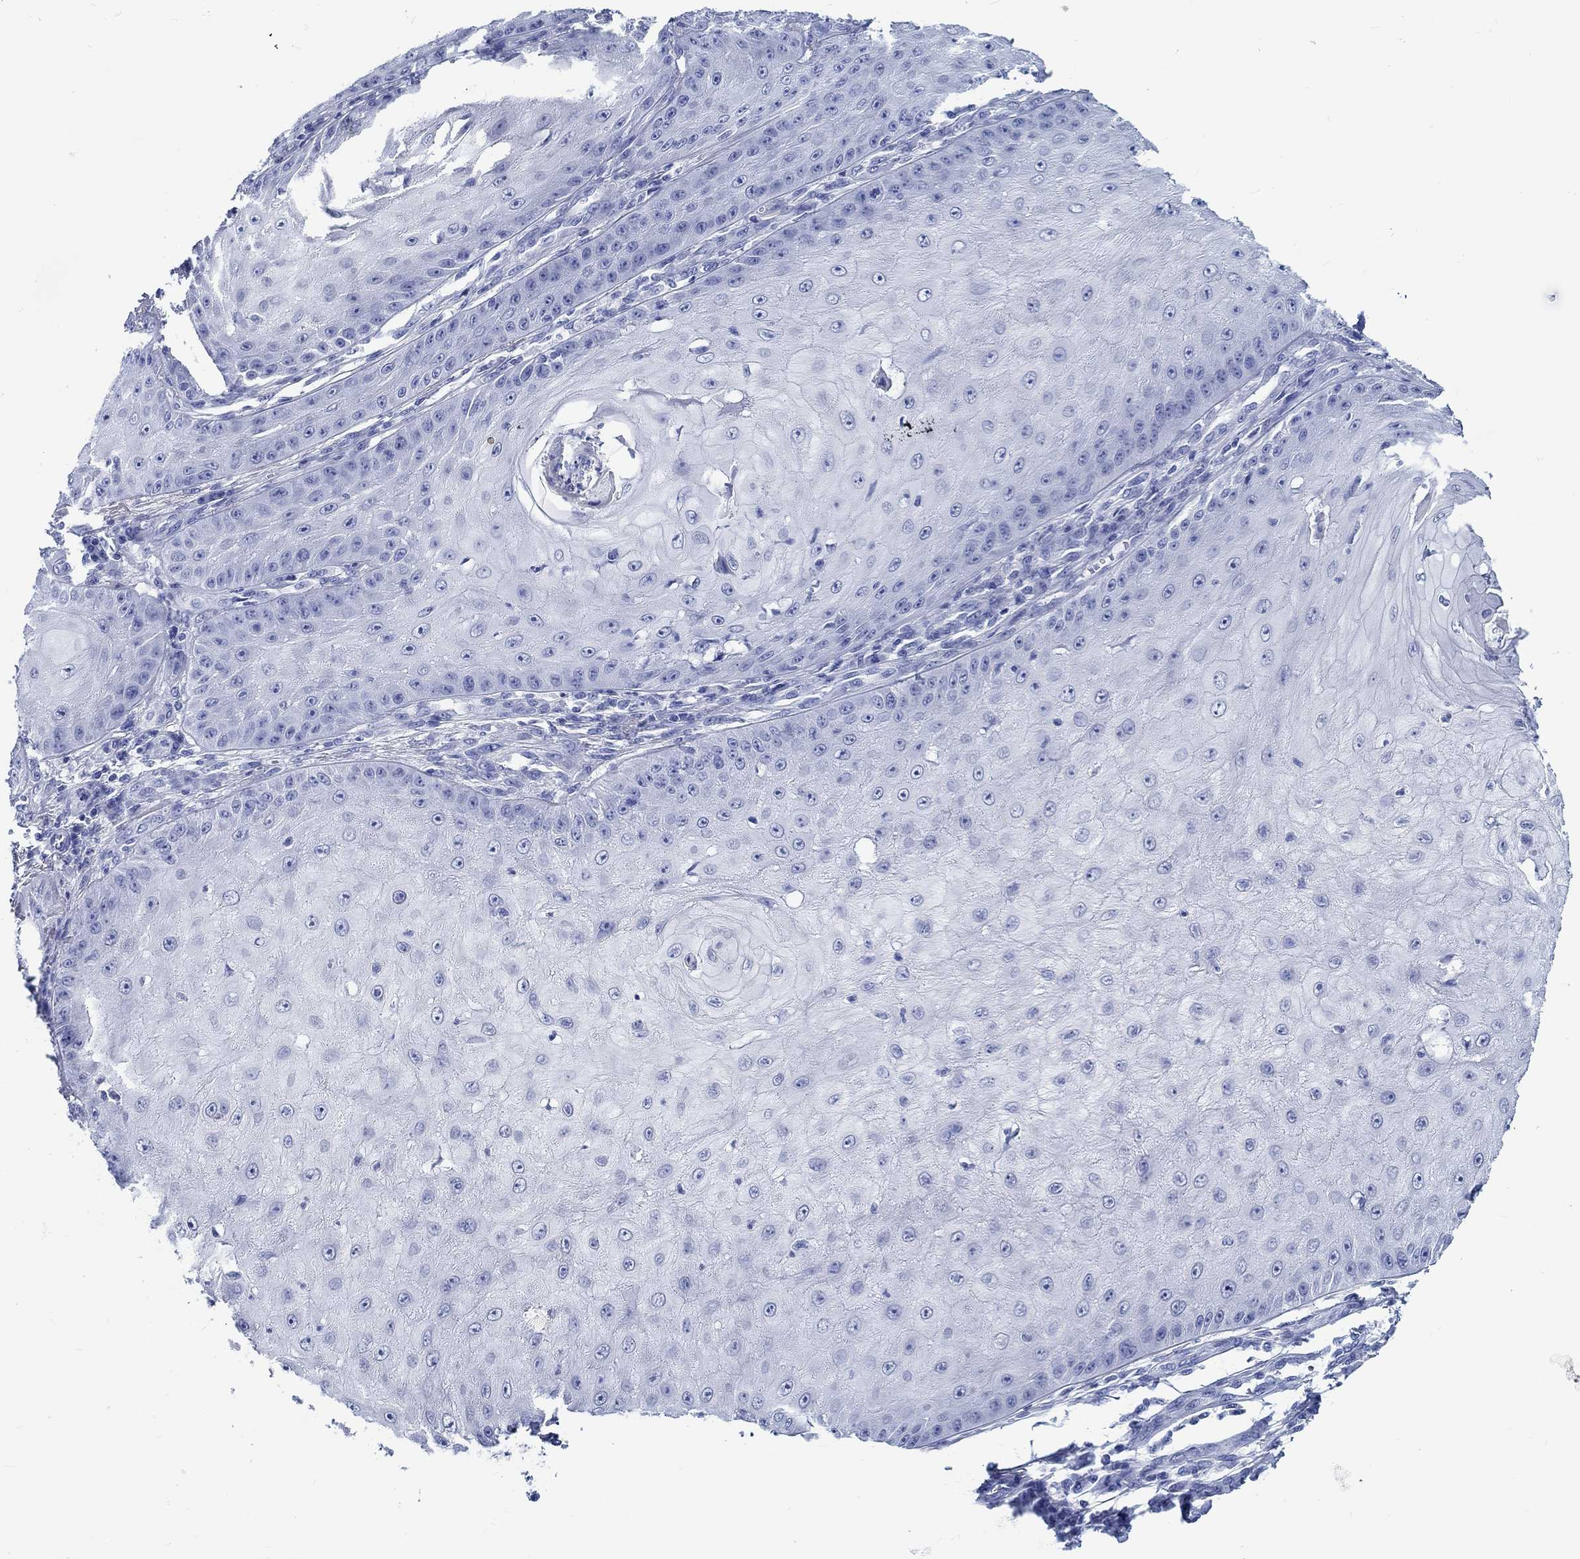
{"staining": {"intensity": "negative", "quantity": "none", "location": "none"}, "tissue": "skin cancer", "cell_type": "Tumor cells", "image_type": "cancer", "snomed": [{"axis": "morphology", "description": "Squamous cell carcinoma, NOS"}, {"axis": "topography", "description": "Skin"}], "caption": "This image is of skin squamous cell carcinoma stained with IHC to label a protein in brown with the nuclei are counter-stained blue. There is no staining in tumor cells.", "gene": "RD3L", "patient": {"sex": "male", "age": 70}}